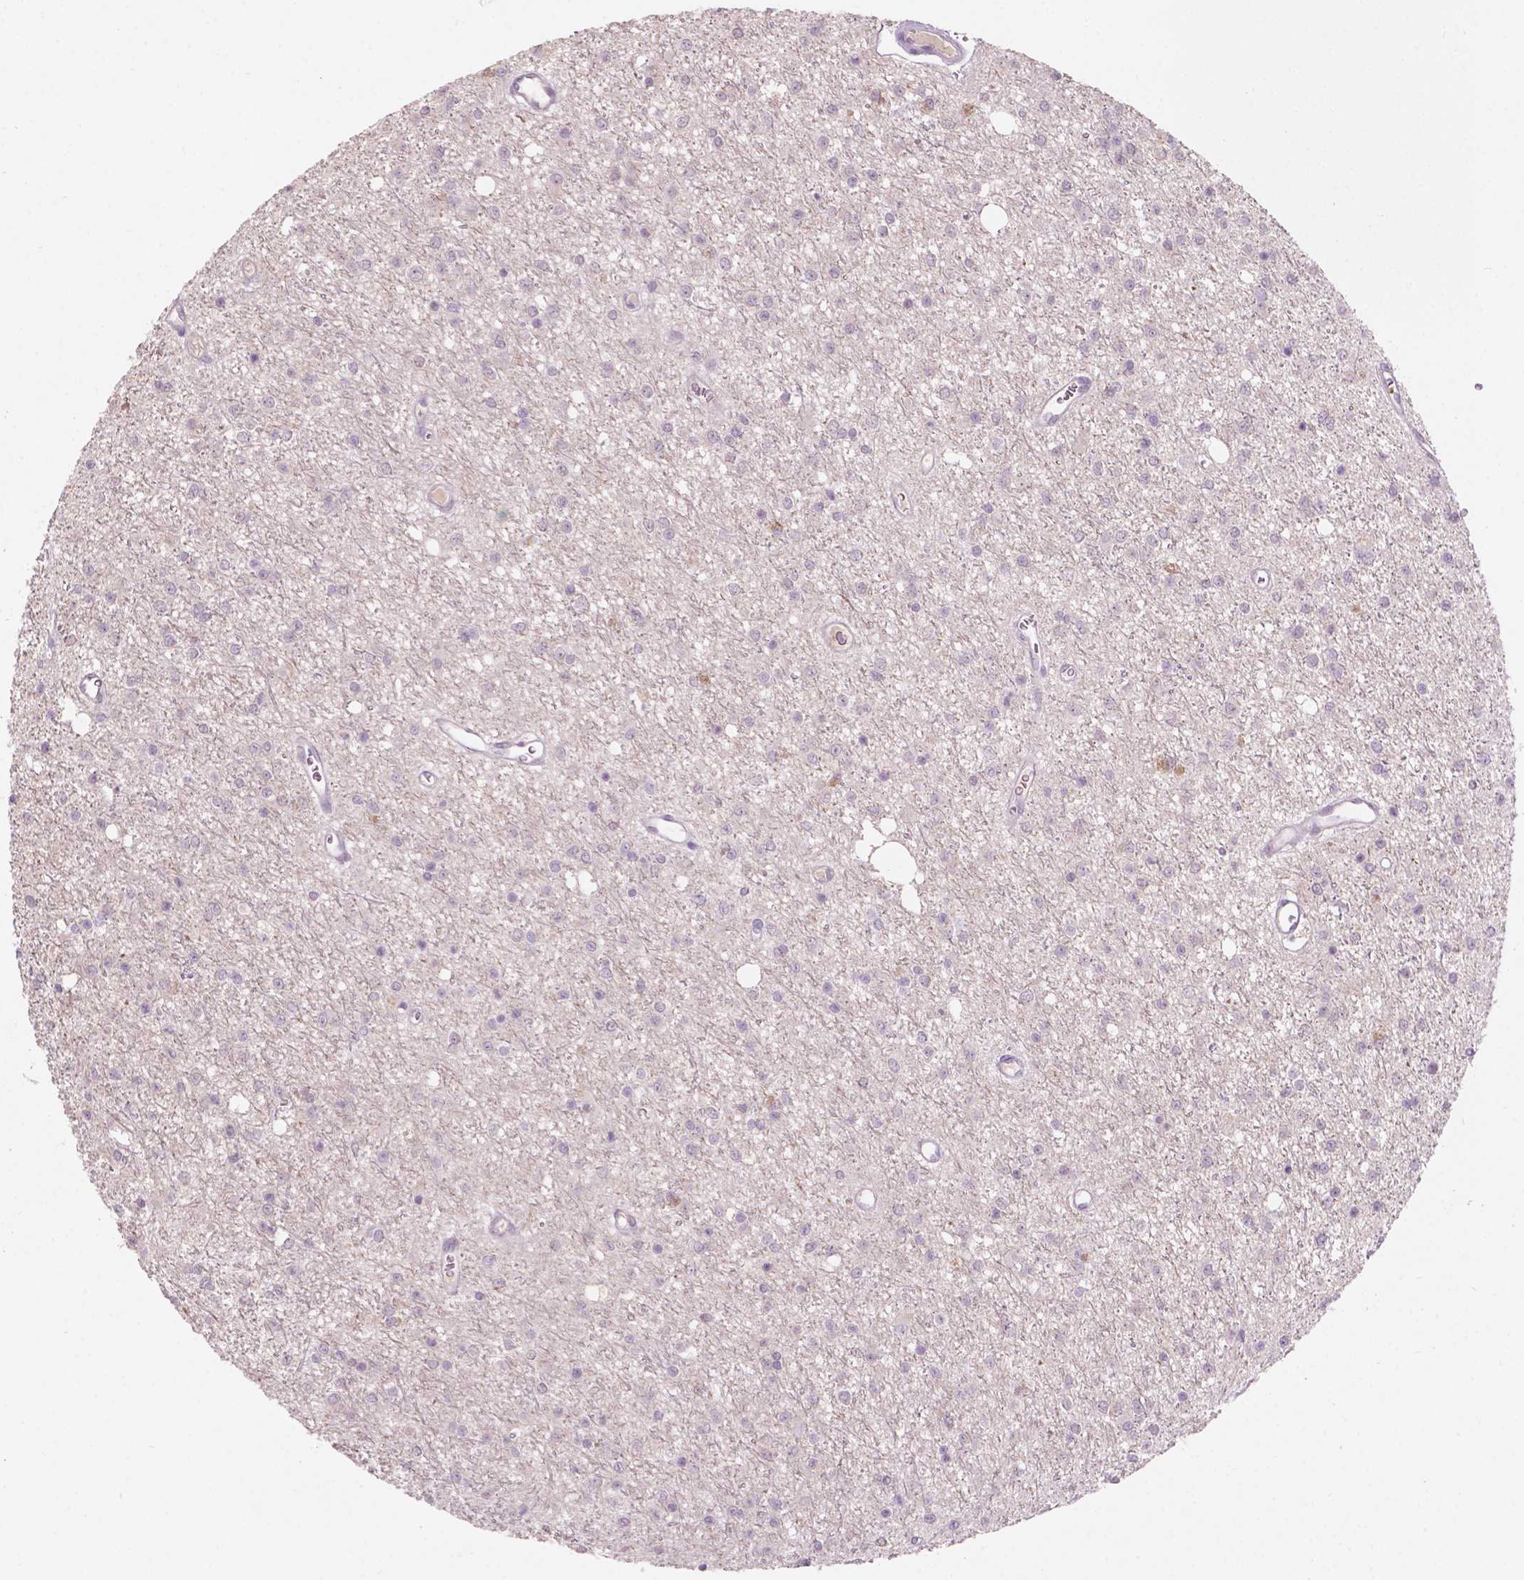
{"staining": {"intensity": "negative", "quantity": "none", "location": "none"}, "tissue": "glioma", "cell_type": "Tumor cells", "image_type": "cancer", "snomed": [{"axis": "morphology", "description": "Glioma, malignant, Low grade"}, {"axis": "topography", "description": "Brain"}], "caption": "Immunohistochemistry micrograph of neoplastic tissue: glioma stained with DAB (3,3'-diaminobenzidine) demonstrates no significant protein staining in tumor cells.", "gene": "TM6SF2", "patient": {"sex": "female", "age": 45}}